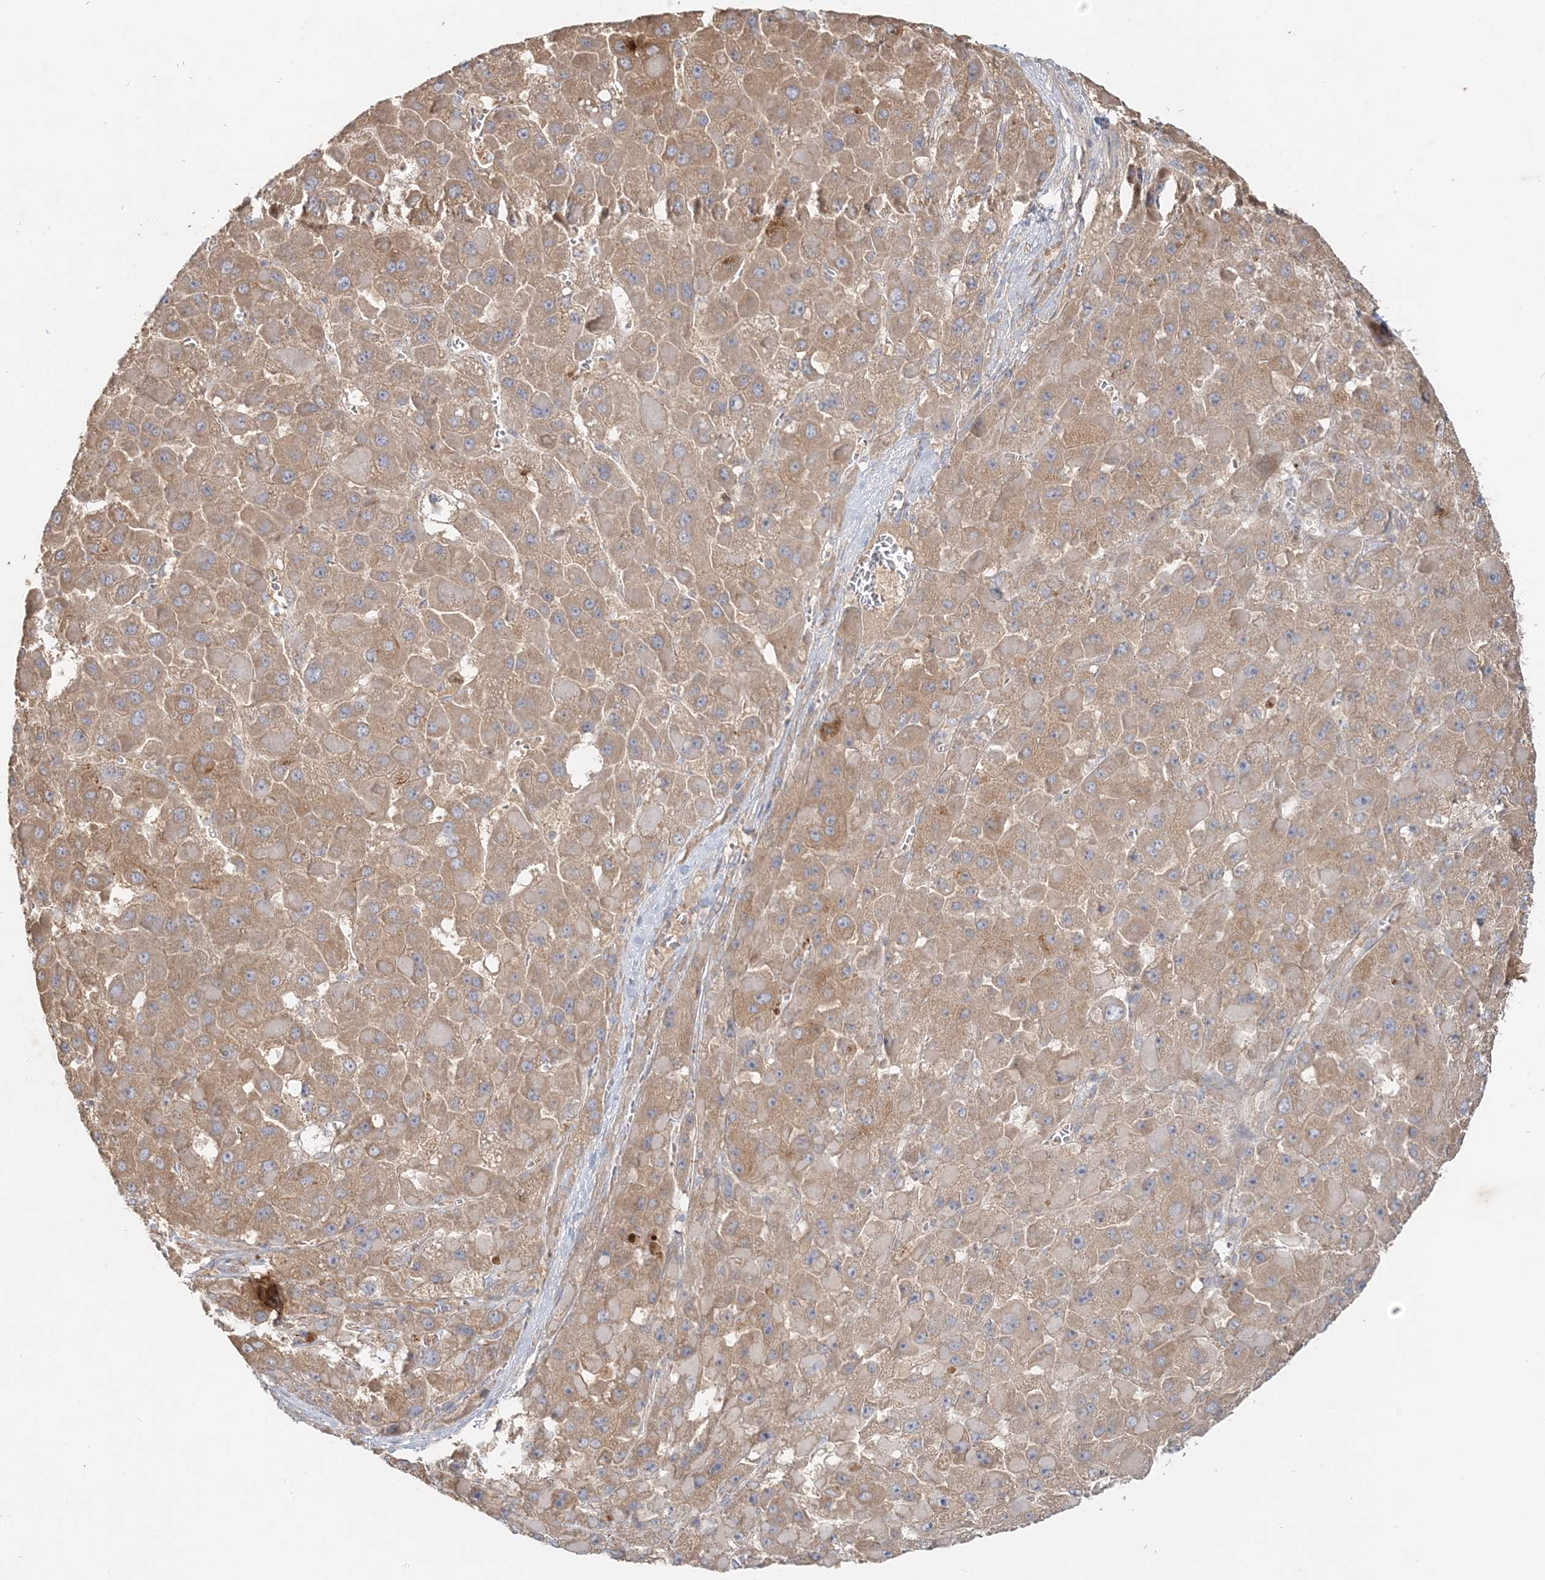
{"staining": {"intensity": "moderate", "quantity": ">75%", "location": "cytoplasmic/membranous"}, "tissue": "liver cancer", "cell_type": "Tumor cells", "image_type": "cancer", "snomed": [{"axis": "morphology", "description": "Carcinoma, Hepatocellular, NOS"}, {"axis": "topography", "description": "Liver"}], "caption": "DAB (3,3'-diaminobenzidine) immunohistochemical staining of human liver cancer (hepatocellular carcinoma) demonstrates moderate cytoplasmic/membranous protein staining in approximately >75% of tumor cells.", "gene": "RAB14", "patient": {"sex": "female", "age": 73}}